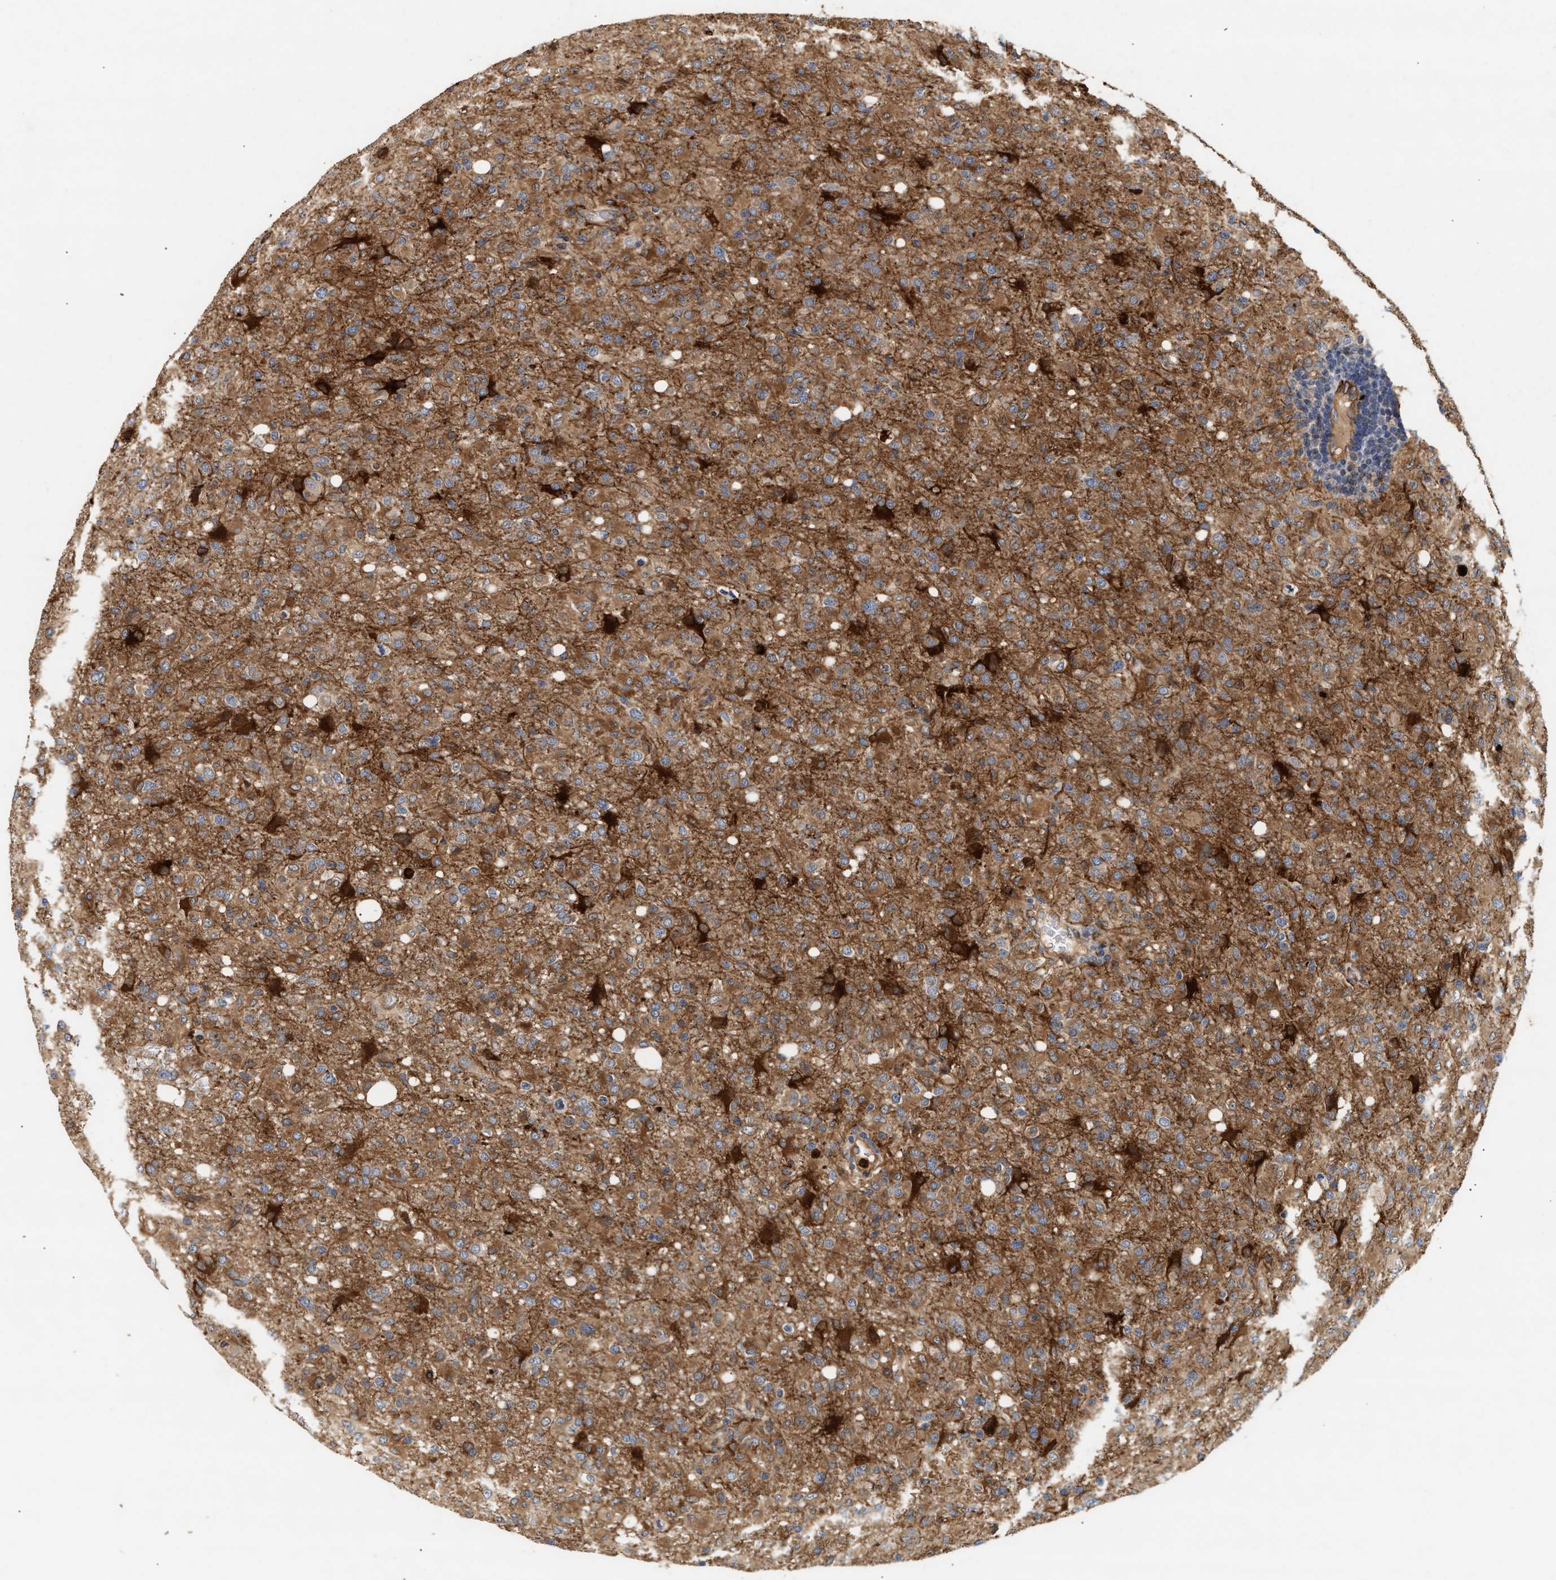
{"staining": {"intensity": "moderate", "quantity": ">75%", "location": "cytoplasmic/membranous"}, "tissue": "glioma", "cell_type": "Tumor cells", "image_type": "cancer", "snomed": [{"axis": "morphology", "description": "Glioma, malignant, High grade"}, {"axis": "topography", "description": "Brain"}], "caption": "Protein expression analysis of human glioma reveals moderate cytoplasmic/membranous positivity in approximately >75% of tumor cells.", "gene": "PLCD1", "patient": {"sex": "female", "age": 57}}